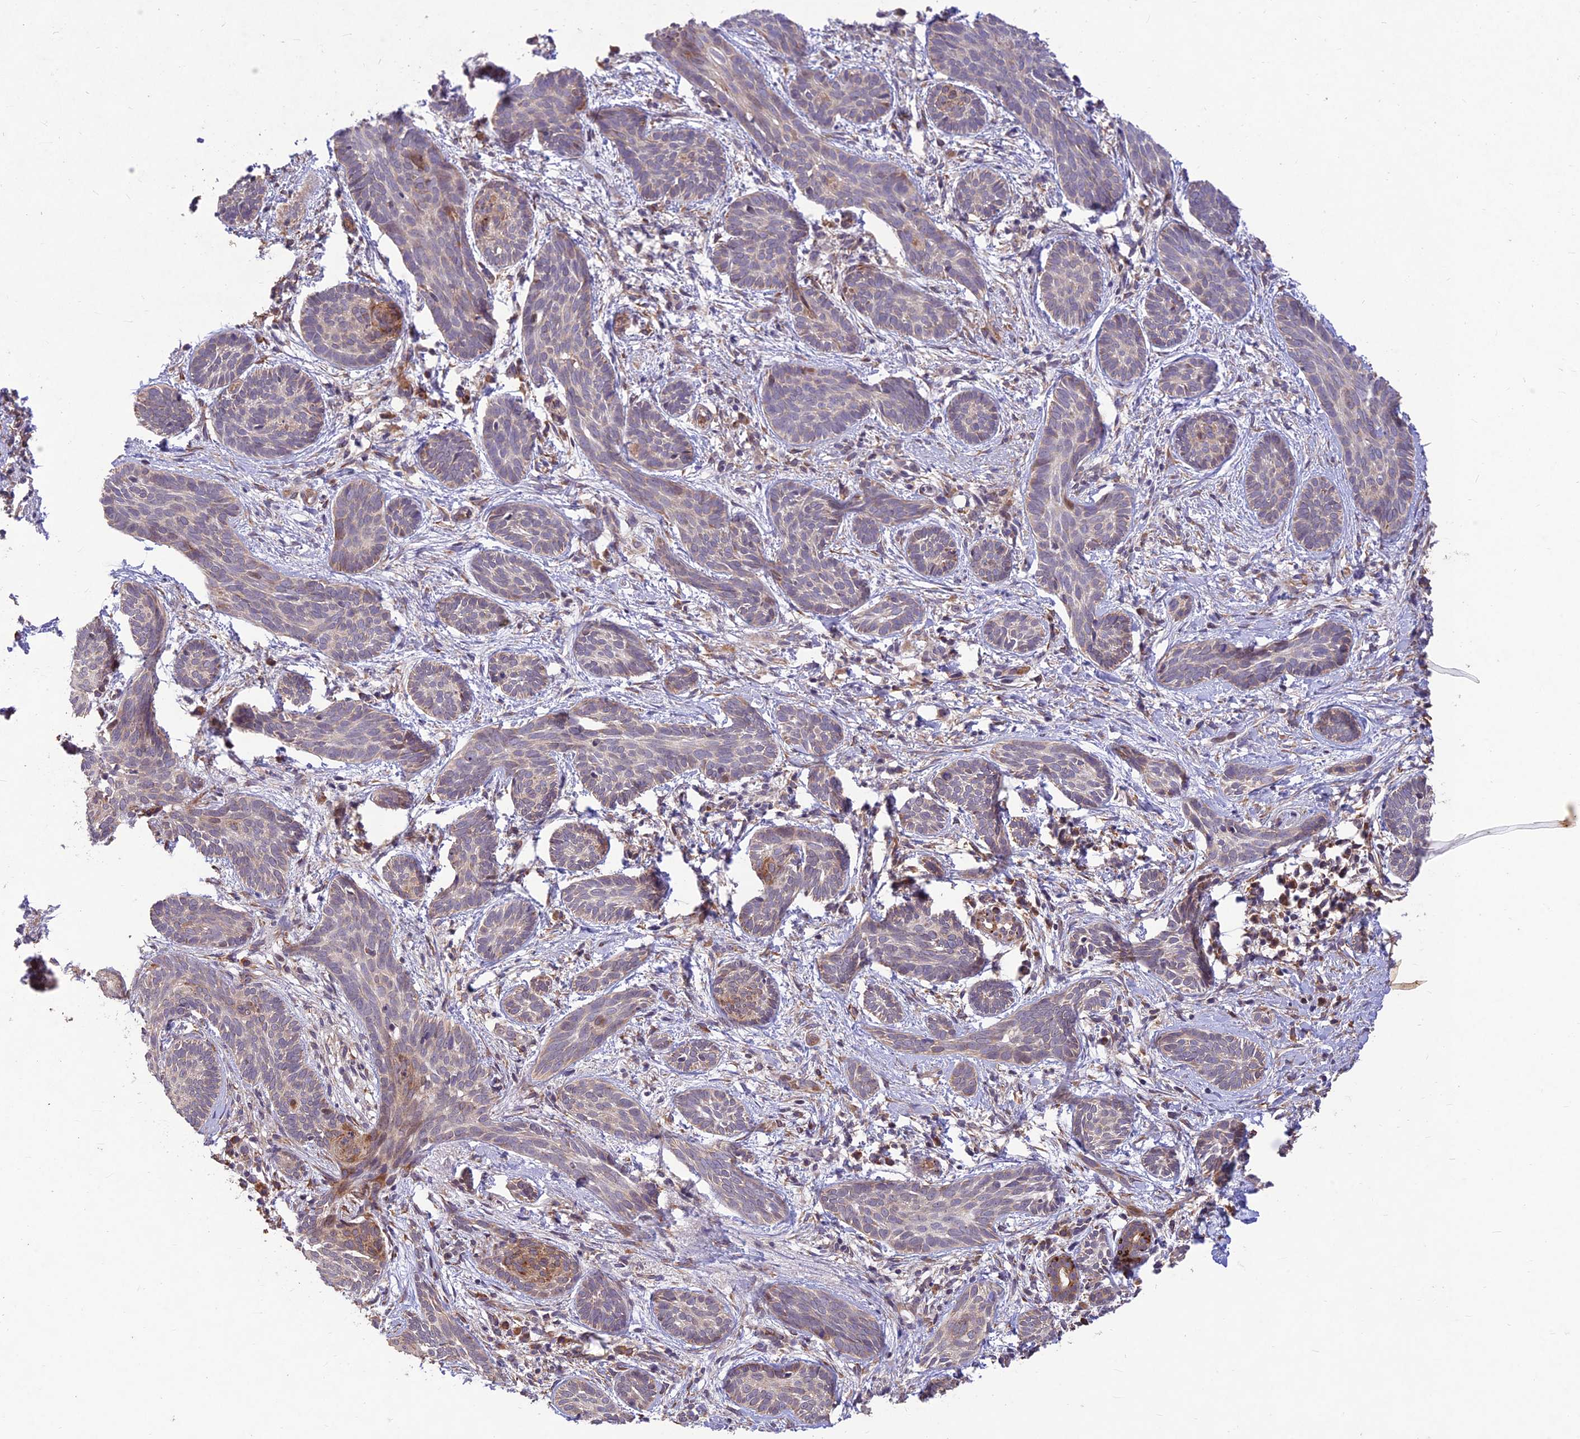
{"staining": {"intensity": "weak", "quantity": "<25%", "location": "cytoplasmic/membranous"}, "tissue": "skin cancer", "cell_type": "Tumor cells", "image_type": "cancer", "snomed": [{"axis": "morphology", "description": "Basal cell carcinoma"}, {"axis": "topography", "description": "Skin"}], "caption": "Skin cancer (basal cell carcinoma) was stained to show a protein in brown. There is no significant staining in tumor cells. The staining was performed using DAB to visualize the protein expression in brown, while the nuclei were stained in blue with hematoxylin (Magnification: 20x).", "gene": "PPP1R11", "patient": {"sex": "female", "age": 81}}